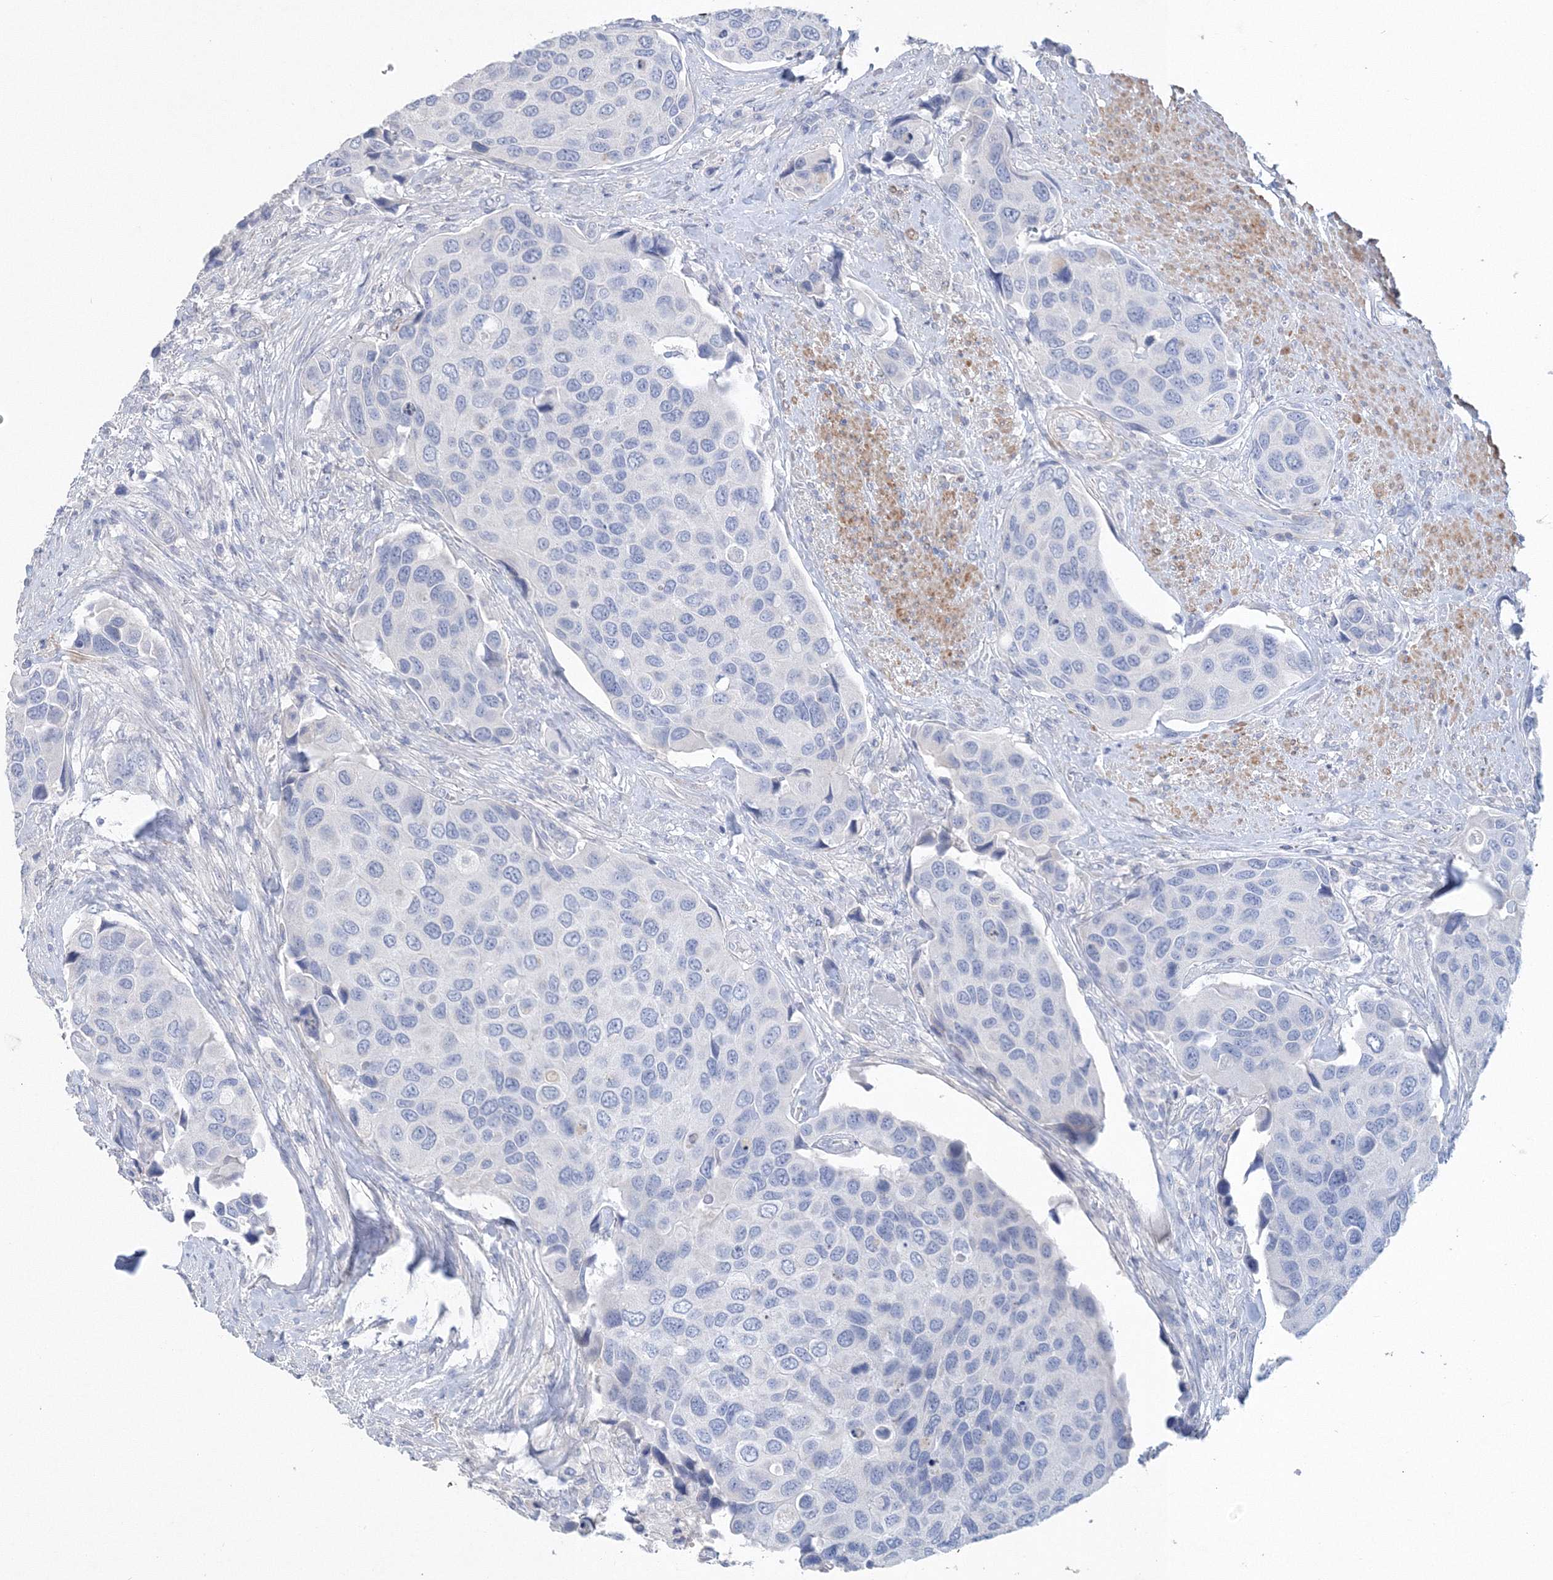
{"staining": {"intensity": "negative", "quantity": "none", "location": "none"}, "tissue": "urothelial cancer", "cell_type": "Tumor cells", "image_type": "cancer", "snomed": [{"axis": "morphology", "description": "Urothelial carcinoma, High grade"}, {"axis": "topography", "description": "Urinary bladder"}], "caption": "A micrograph of urothelial cancer stained for a protein reveals no brown staining in tumor cells.", "gene": "OSBPL6", "patient": {"sex": "male", "age": 74}}